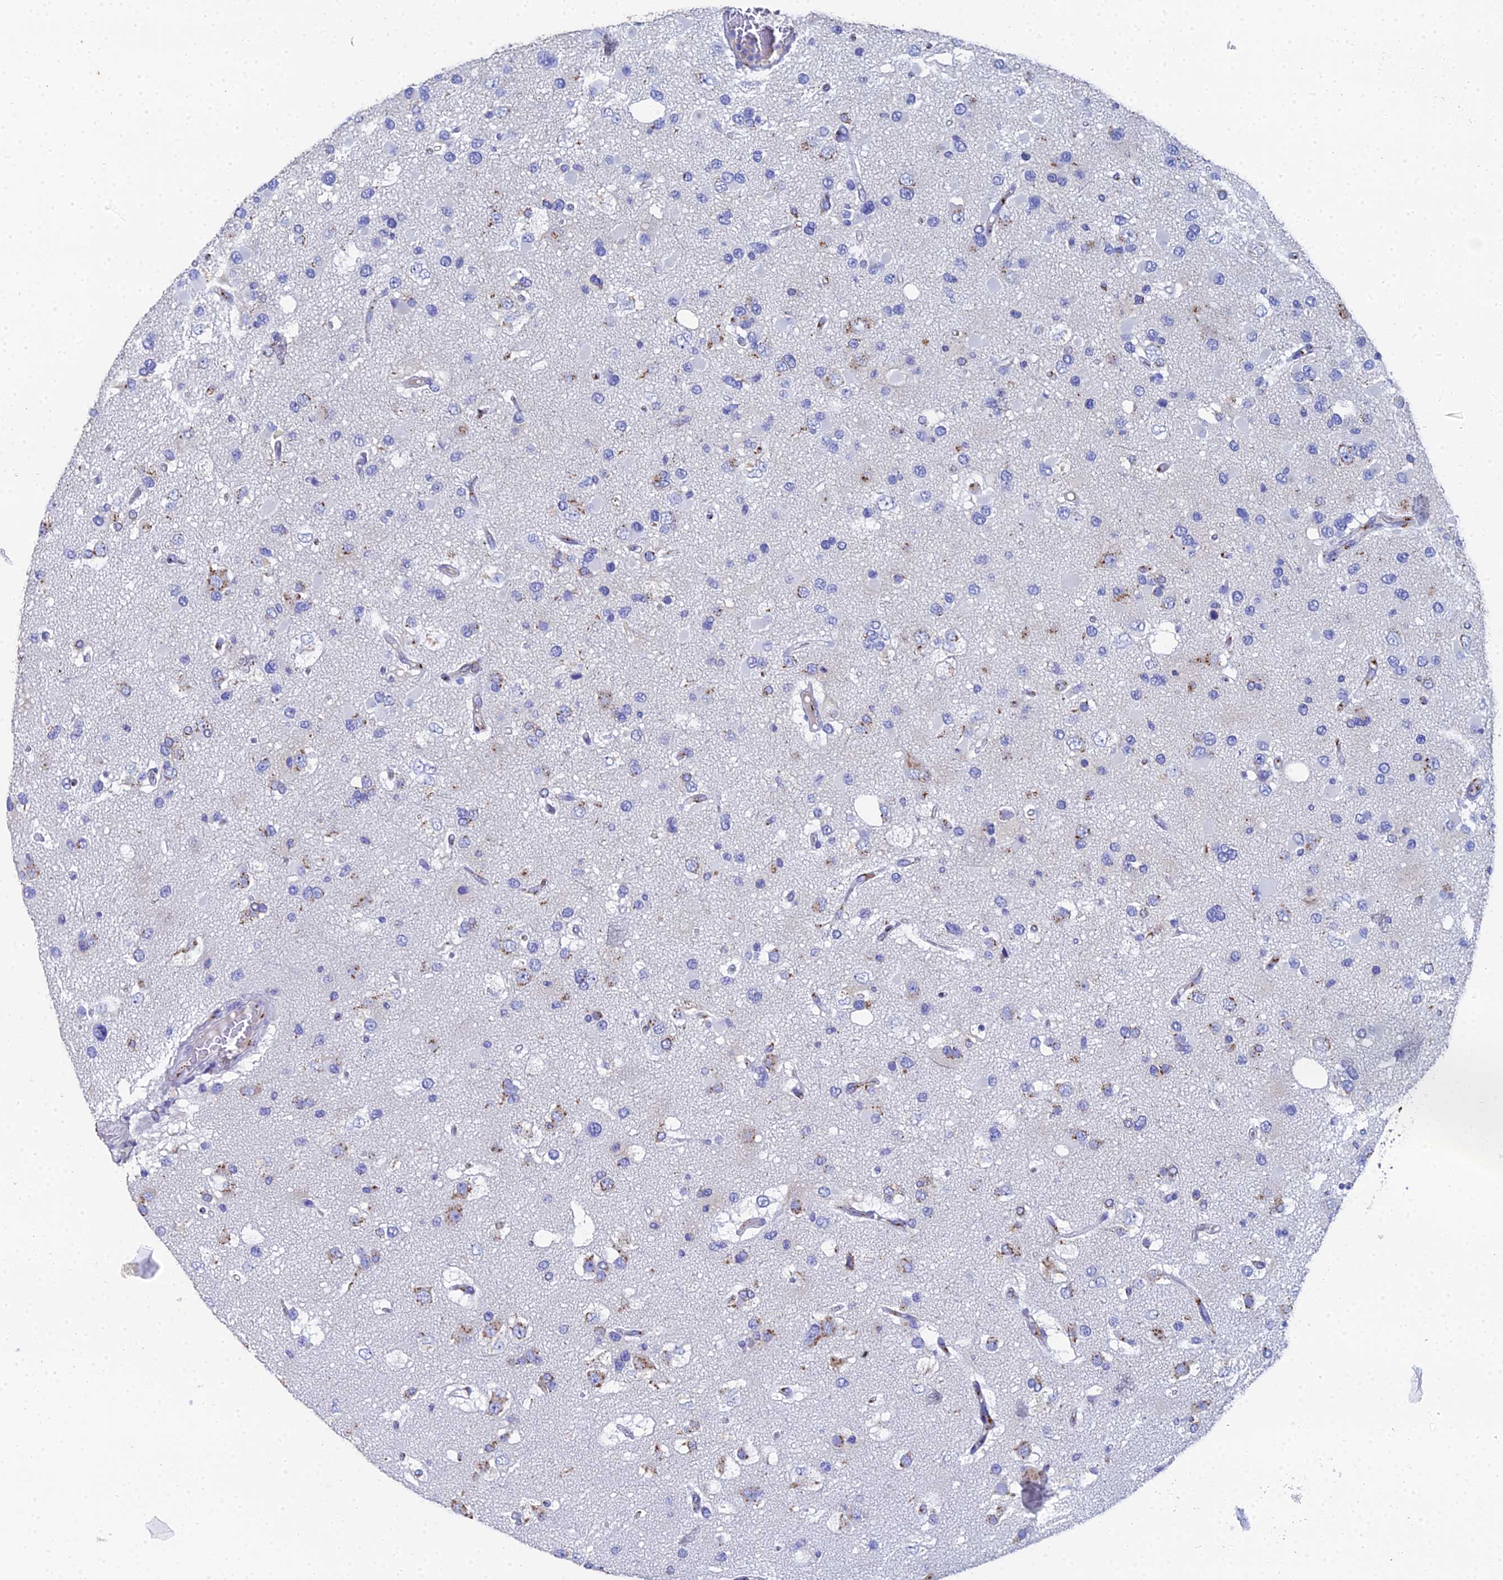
{"staining": {"intensity": "negative", "quantity": "none", "location": "none"}, "tissue": "glioma", "cell_type": "Tumor cells", "image_type": "cancer", "snomed": [{"axis": "morphology", "description": "Glioma, malignant, High grade"}, {"axis": "topography", "description": "Brain"}], "caption": "IHC micrograph of malignant glioma (high-grade) stained for a protein (brown), which displays no staining in tumor cells.", "gene": "ENSG00000268674", "patient": {"sex": "male", "age": 53}}